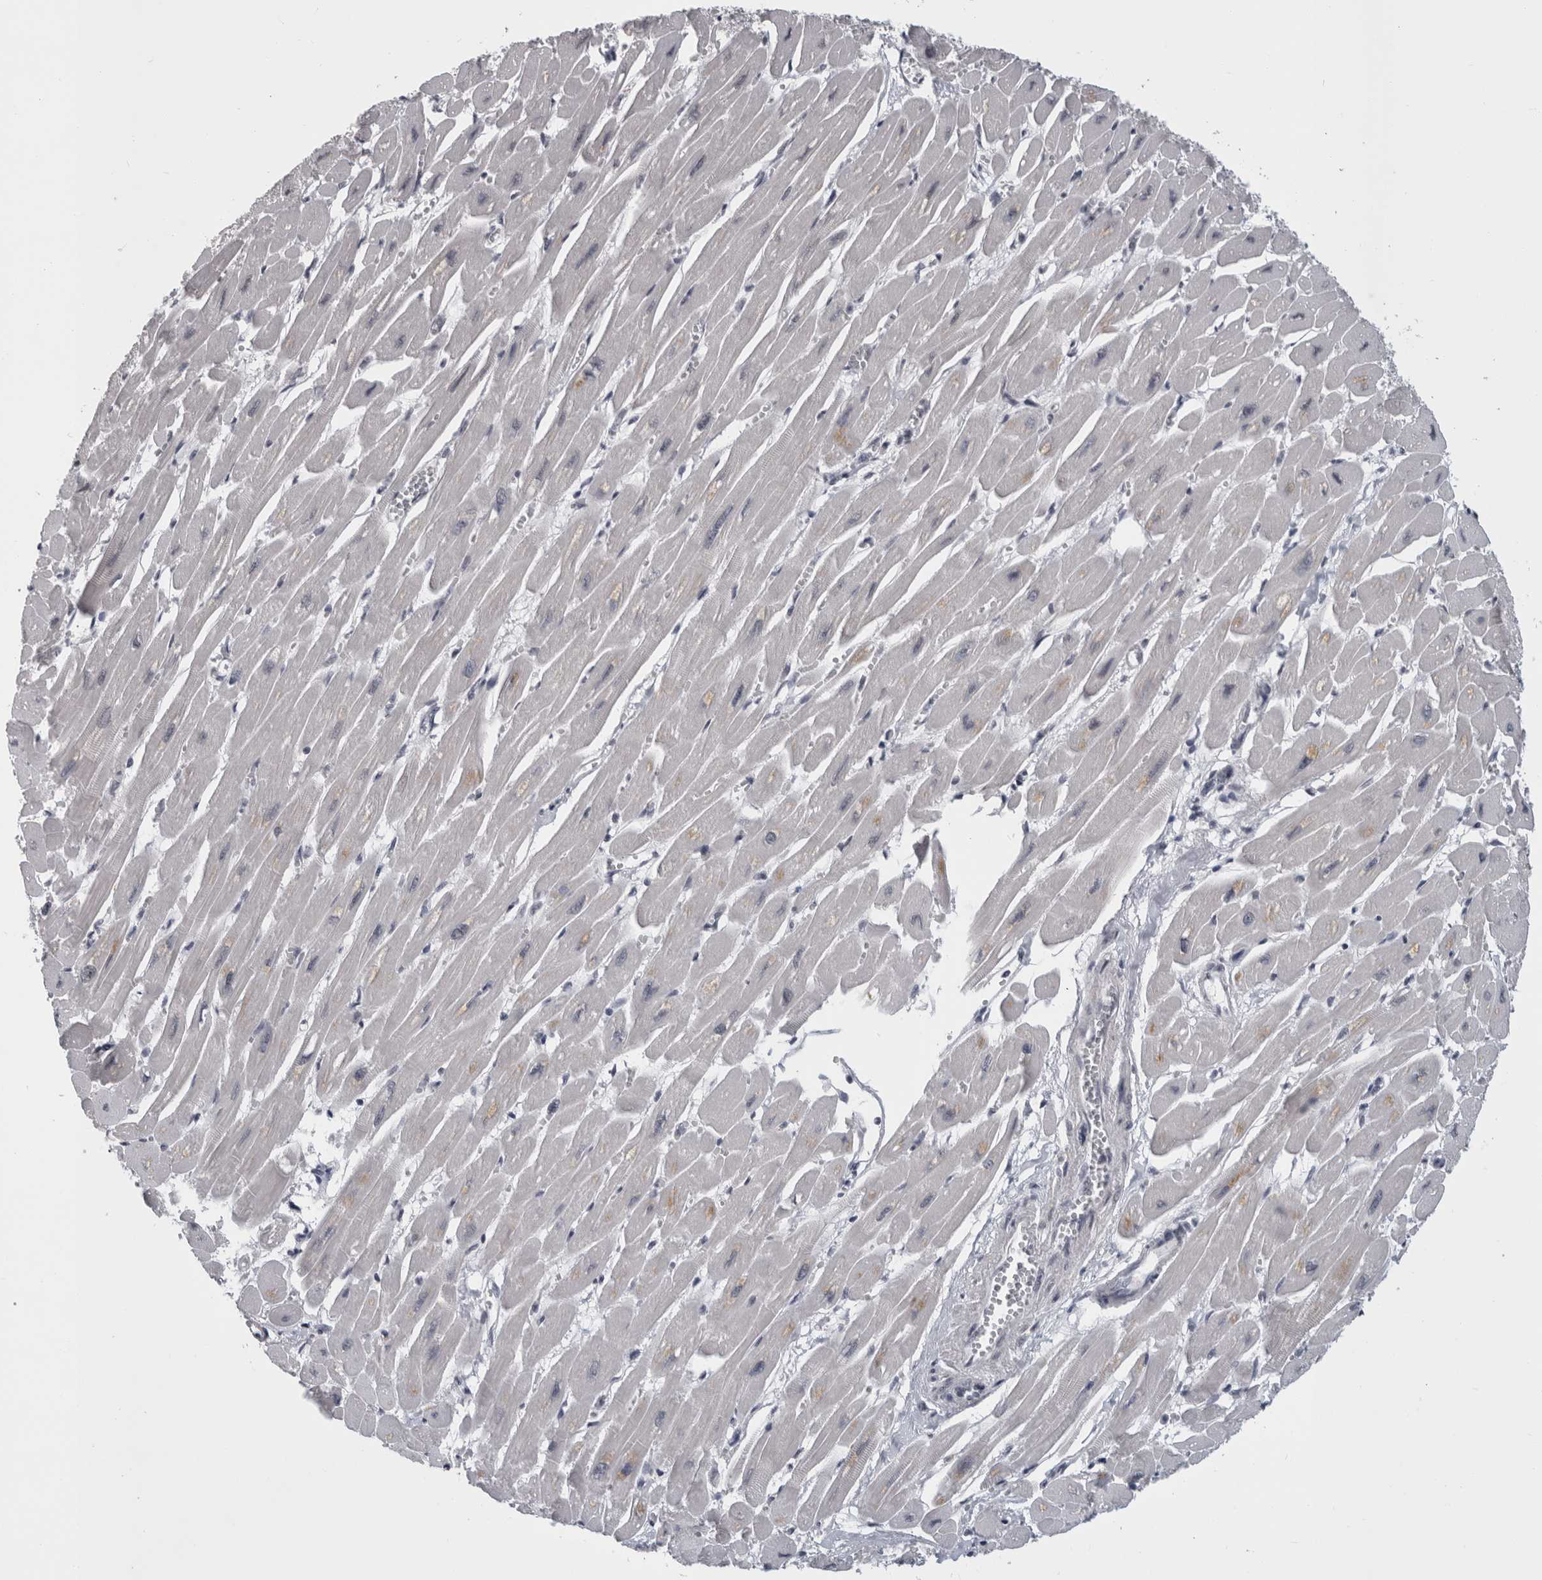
{"staining": {"intensity": "negative", "quantity": "none", "location": "none"}, "tissue": "heart muscle", "cell_type": "Cardiomyocytes", "image_type": "normal", "snomed": [{"axis": "morphology", "description": "Normal tissue, NOS"}, {"axis": "topography", "description": "Heart"}], "caption": "An immunohistochemistry (IHC) photomicrograph of normal heart muscle is shown. There is no staining in cardiomyocytes of heart muscle. (DAB (3,3'-diaminobenzidine) IHC, high magnification).", "gene": "ARID4B", "patient": {"sex": "female", "age": 54}}